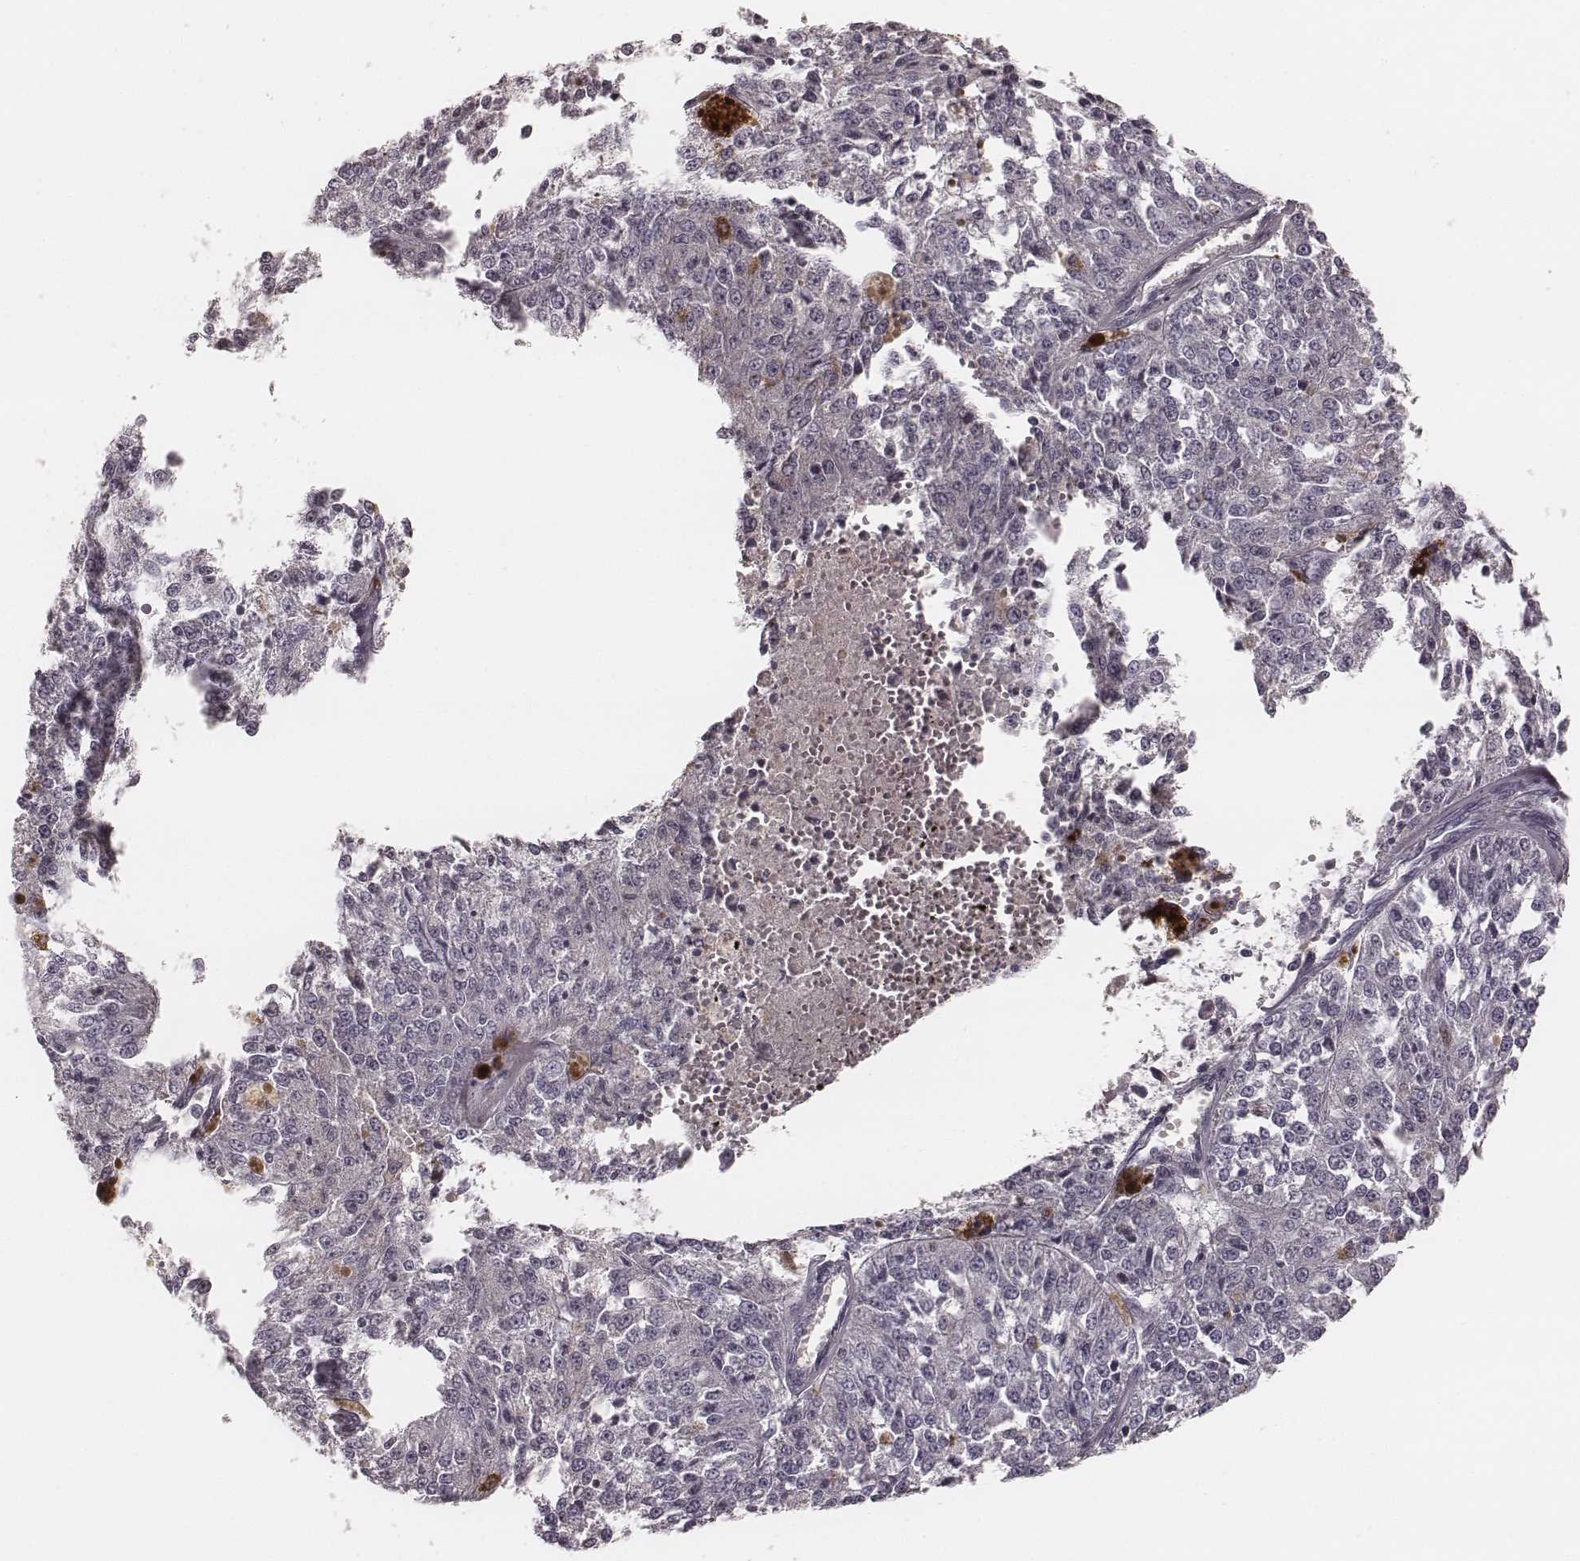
{"staining": {"intensity": "negative", "quantity": "none", "location": "none"}, "tissue": "melanoma", "cell_type": "Tumor cells", "image_type": "cancer", "snomed": [{"axis": "morphology", "description": "Malignant melanoma, Metastatic site"}, {"axis": "topography", "description": "Lymph node"}], "caption": "This is an immunohistochemistry micrograph of malignant melanoma (metastatic site). There is no staining in tumor cells.", "gene": "SMIM24", "patient": {"sex": "female", "age": 64}}